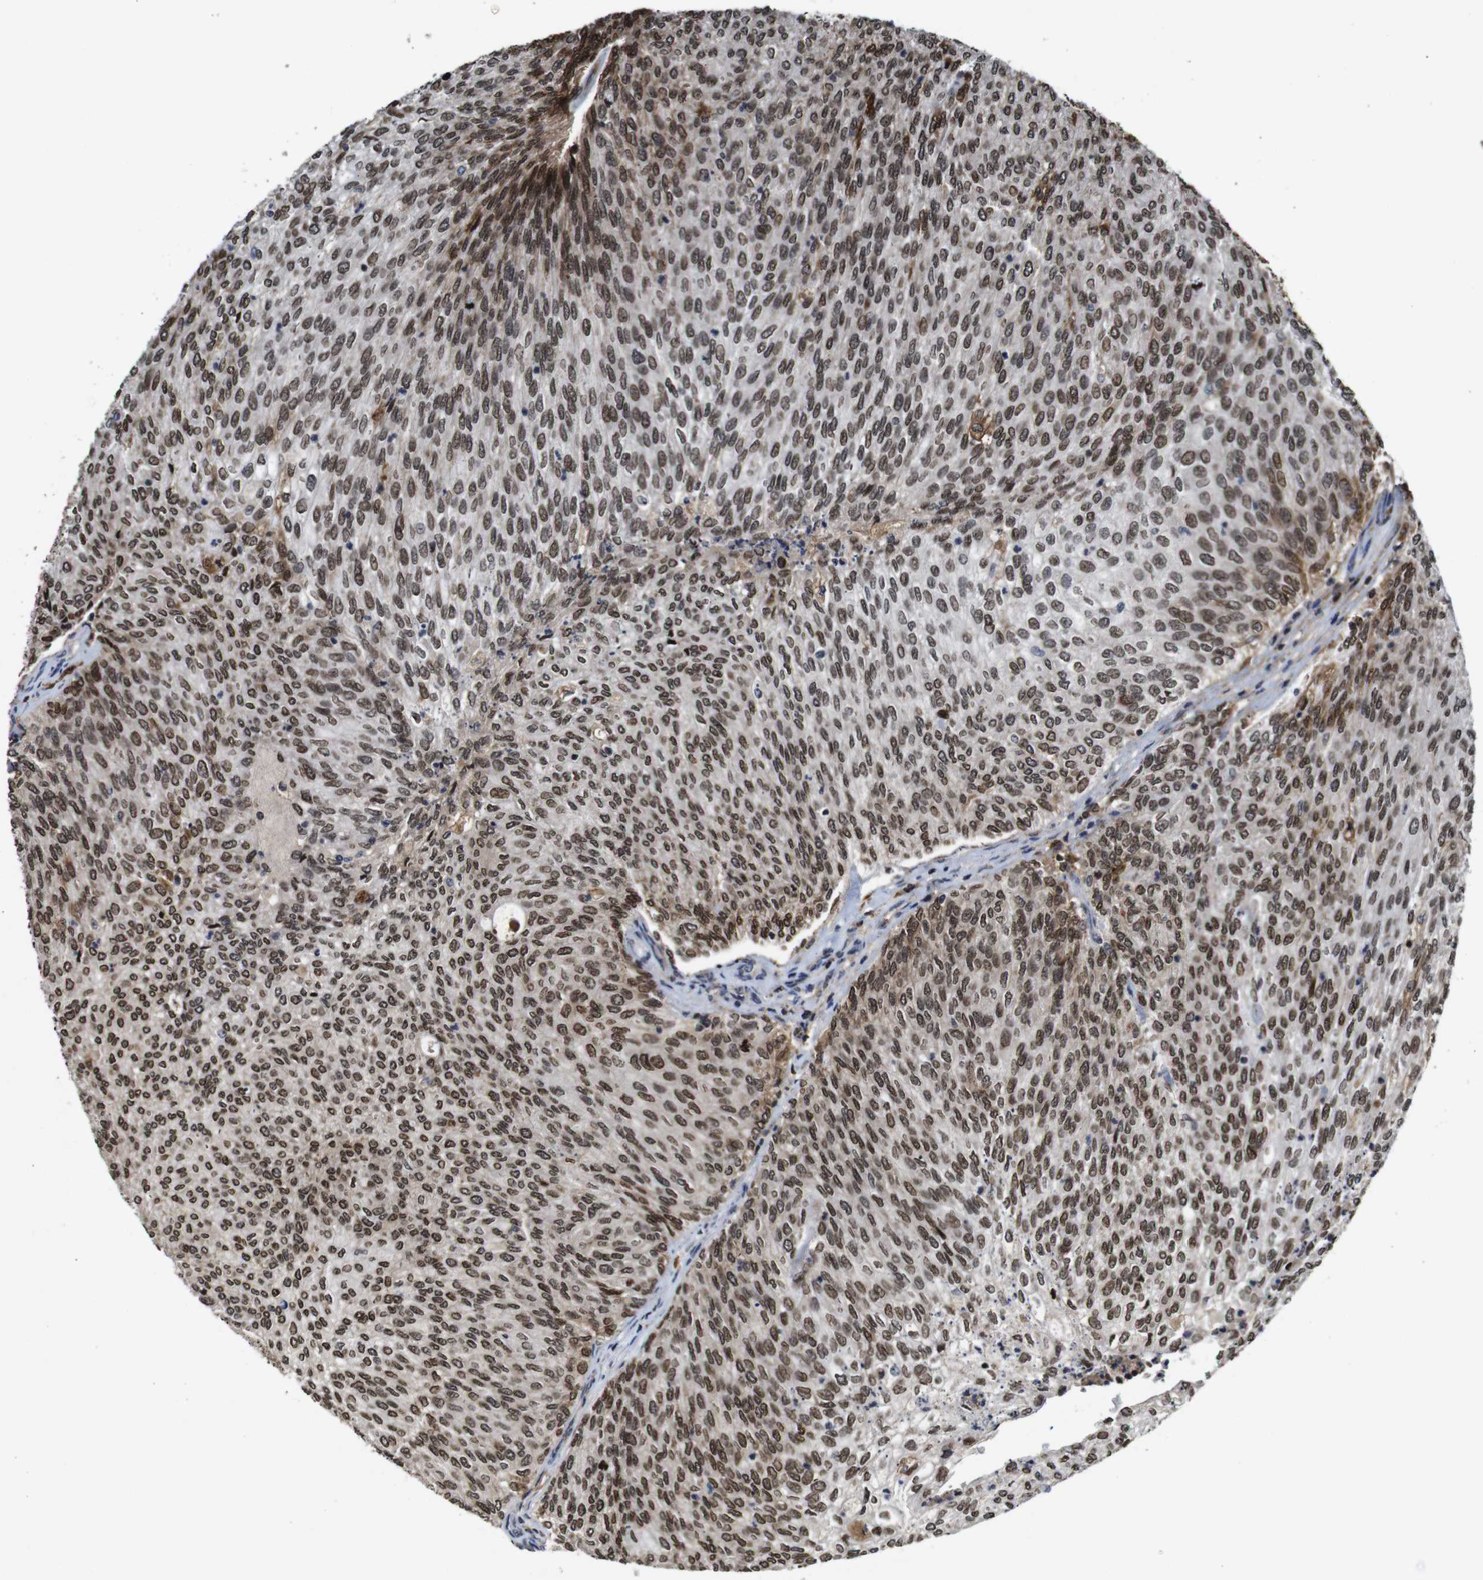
{"staining": {"intensity": "moderate", "quantity": ">75%", "location": "nuclear"}, "tissue": "urothelial cancer", "cell_type": "Tumor cells", "image_type": "cancer", "snomed": [{"axis": "morphology", "description": "Urothelial carcinoma, Low grade"}, {"axis": "topography", "description": "Urinary bladder"}], "caption": "Immunohistochemistry (IHC) micrograph of low-grade urothelial carcinoma stained for a protein (brown), which displays medium levels of moderate nuclear positivity in approximately >75% of tumor cells.", "gene": "MYC", "patient": {"sex": "female", "age": 79}}